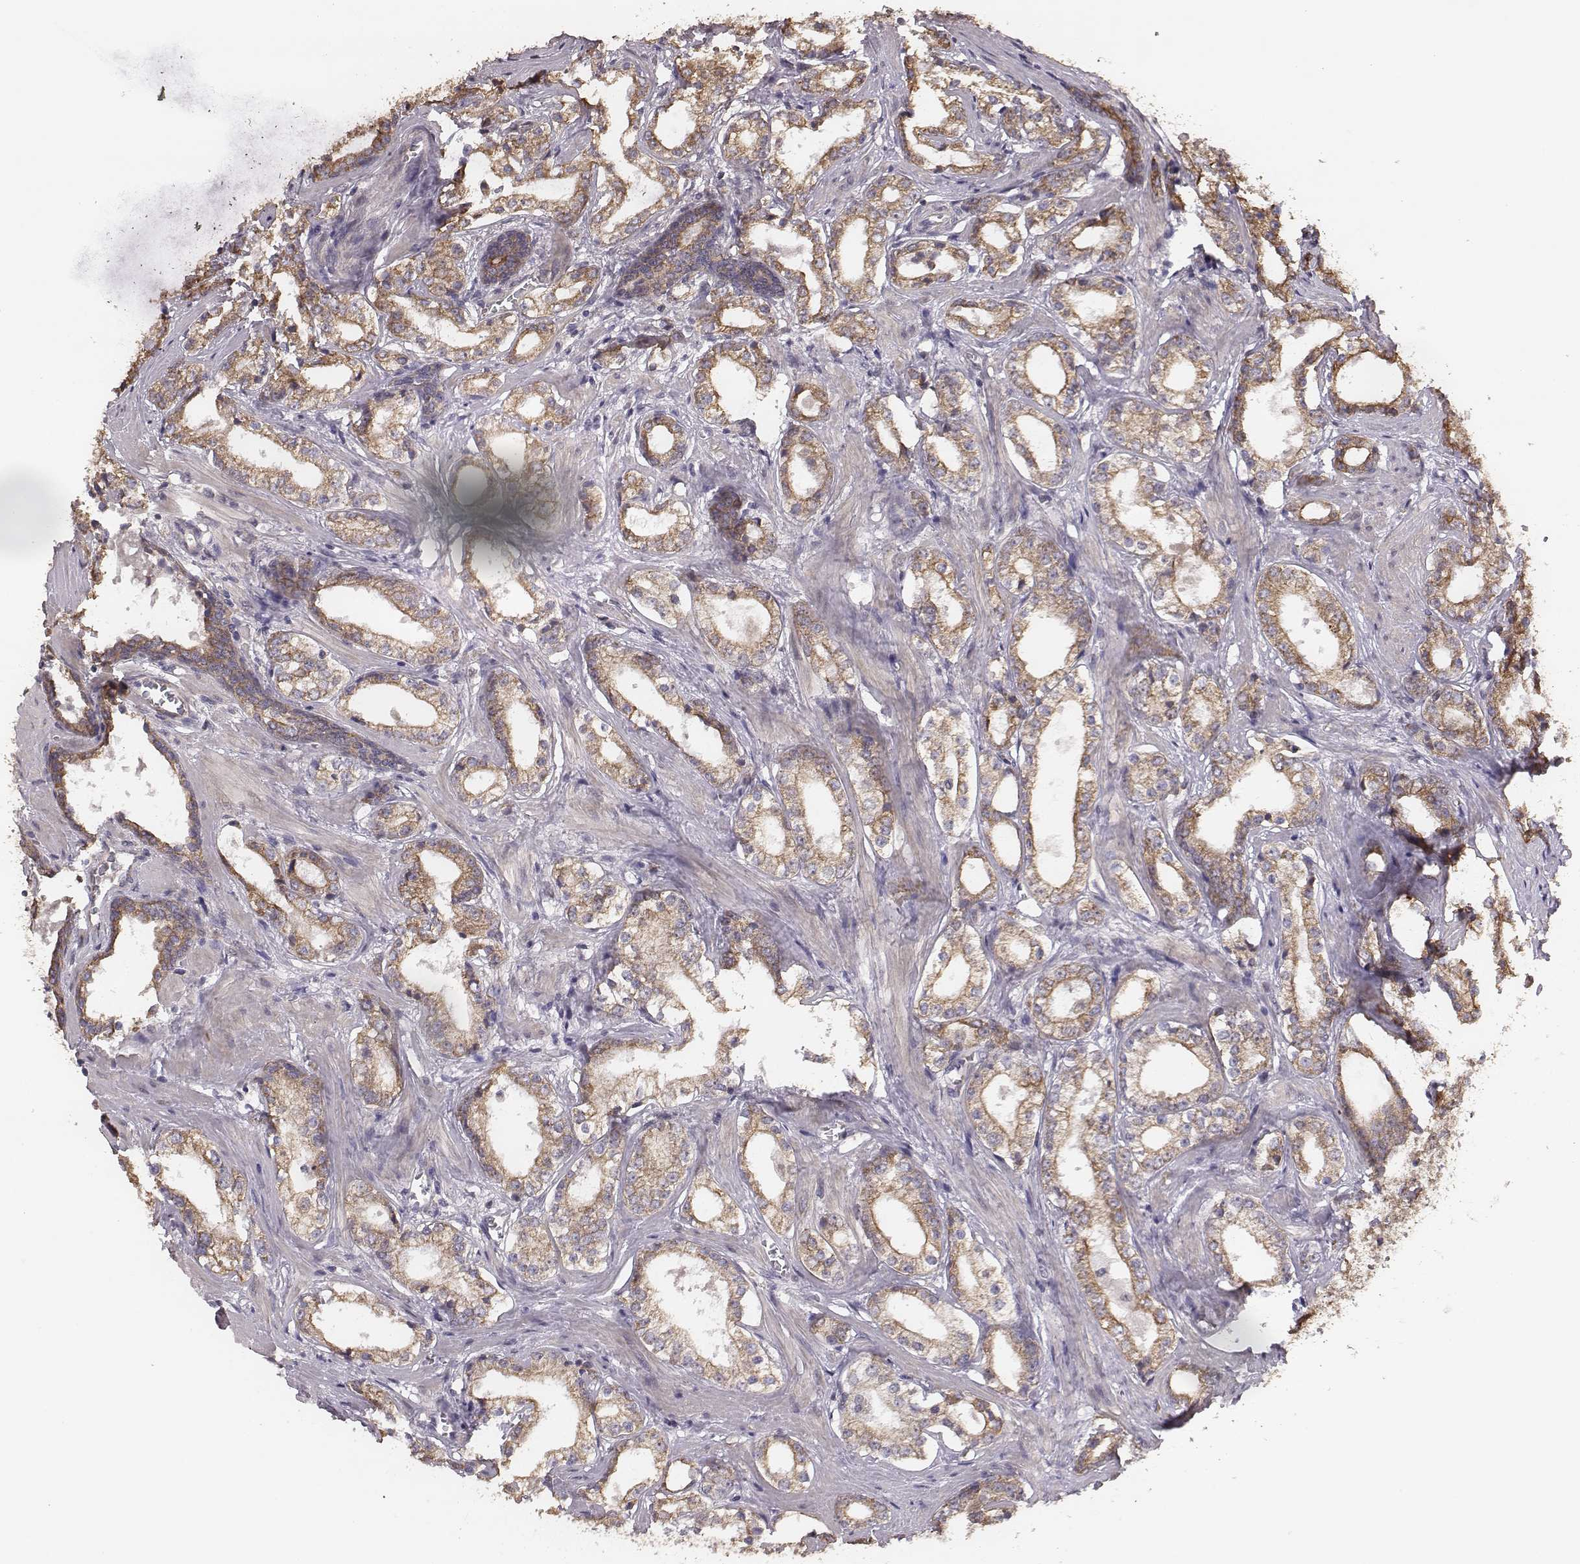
{"staining": {"intensity": "moderate", "quantity": ">75%", "location": "cytoplasmic/membranous"}, "tissue": "prostate cancer", "cell_type": "Tumor cells", "image_type": "cancer", "snomed": [{"axis": "morphology", "description": "Adenocarcinoma, NOS"}, {"axis": "topography", "description": "Prostate and seminal vesicle, NOS"}], "caption": "Protein staining of prostate cancer tissue displays moderate cytoplasmic/membranous staining in approximately >75% of tumor cells. The staining was performed using DAB to visualize the protein expression in brown, while the nuclei were stained in blue with hematoxylin (Magnification: 20x).", "gene": "HAVCR1", "patient": {"sex": "male", "age": 63}}